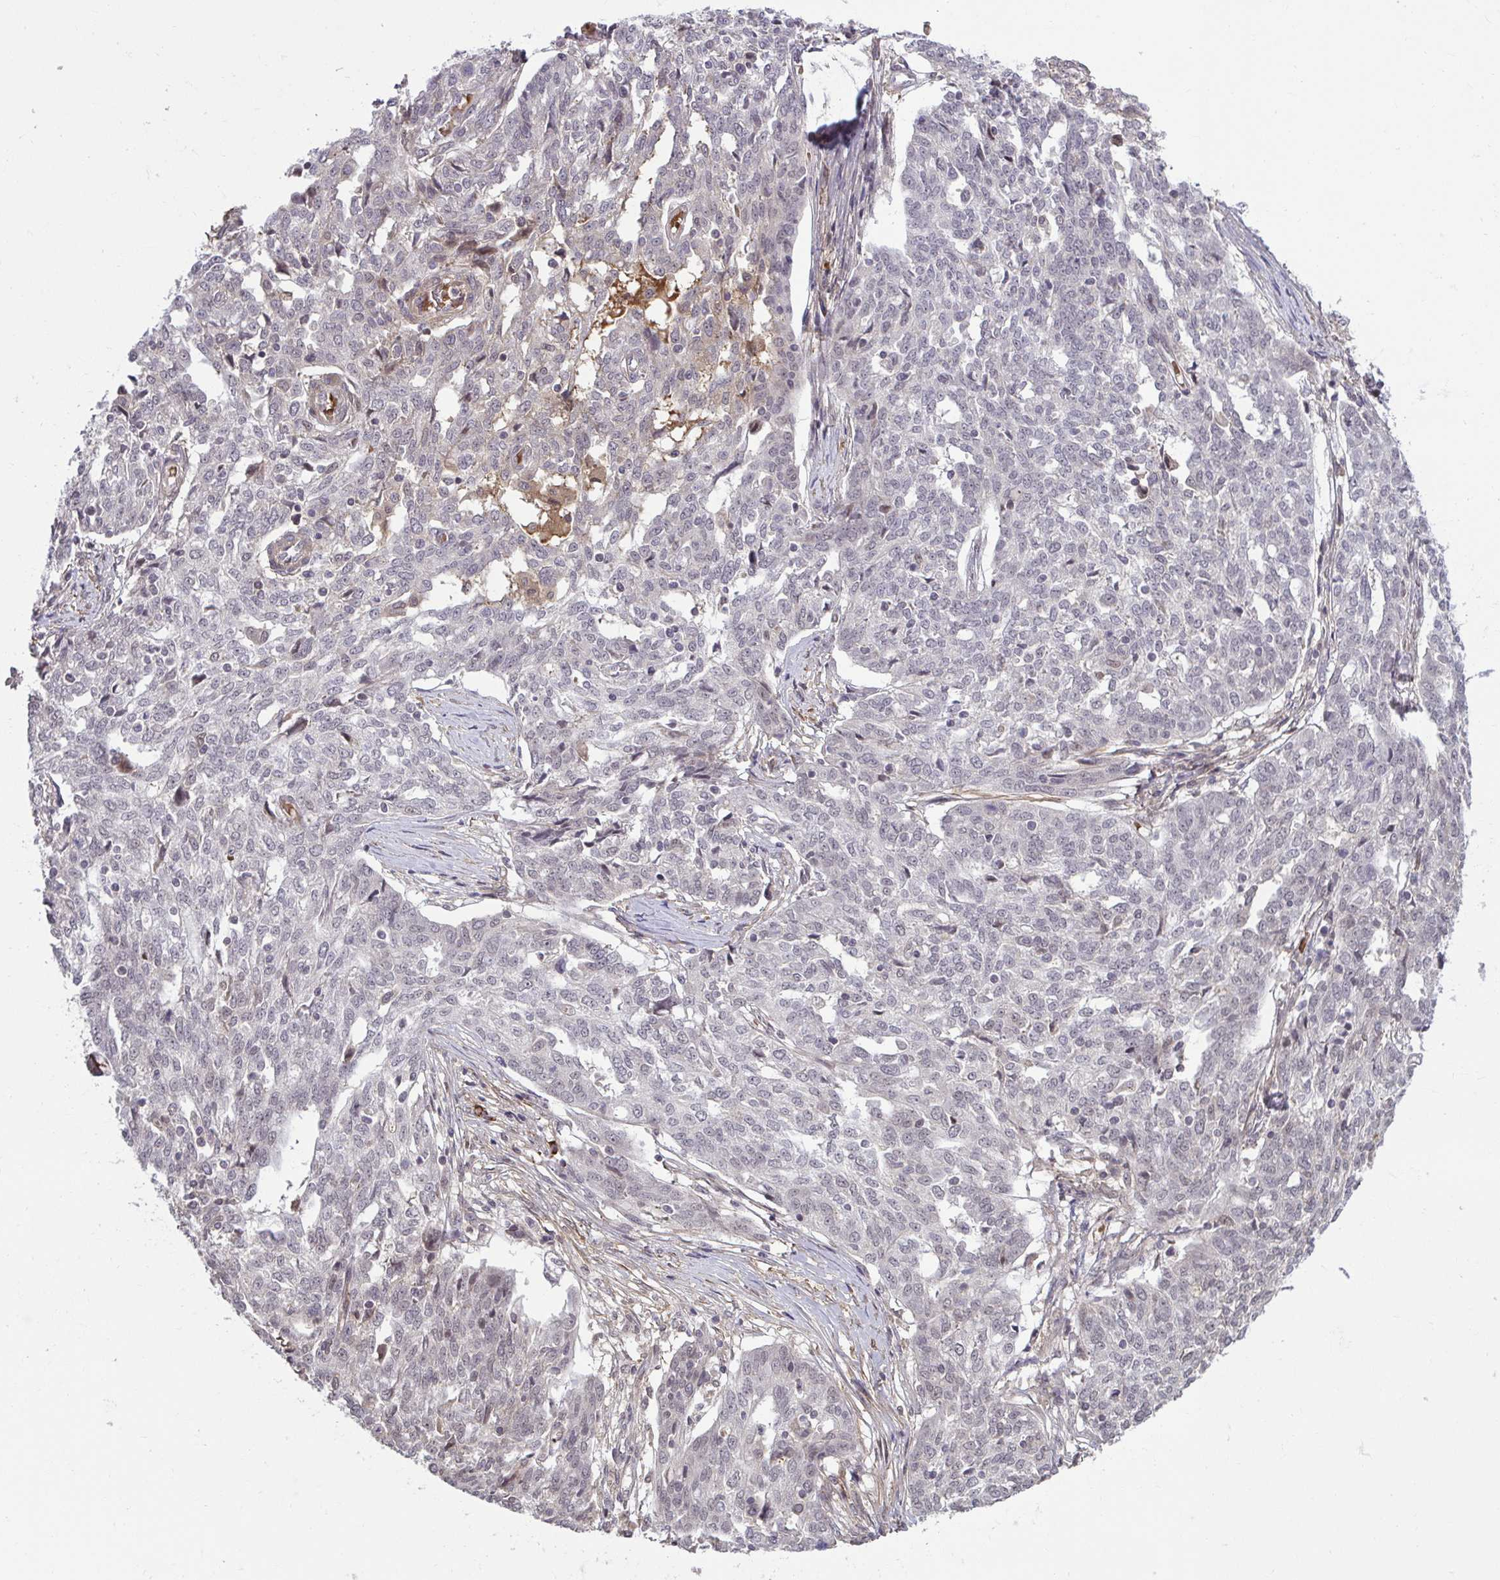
{"staining": {"intensity": "weak", "quantity": "<25%", "location": "nuclear"}, "tissue": "ovarian cancer", "cell_type": "Tumor cells", "image_type": "cancer", "snomed": [{"axis": "morphology", "description": "Cystadenocarcinoma, serous, NOS"}, {"axis": "topography", "description": "Ovary"}], "caption": "Immunohistochemistry photomicrograph of human ovarian cancer (serous cystadenocarcinoma) stained for a protein (brown), which shows no positivity in tumor cells.", "gene": "ZSCAN9", "patient": {"sex": "female", "age": 67}}